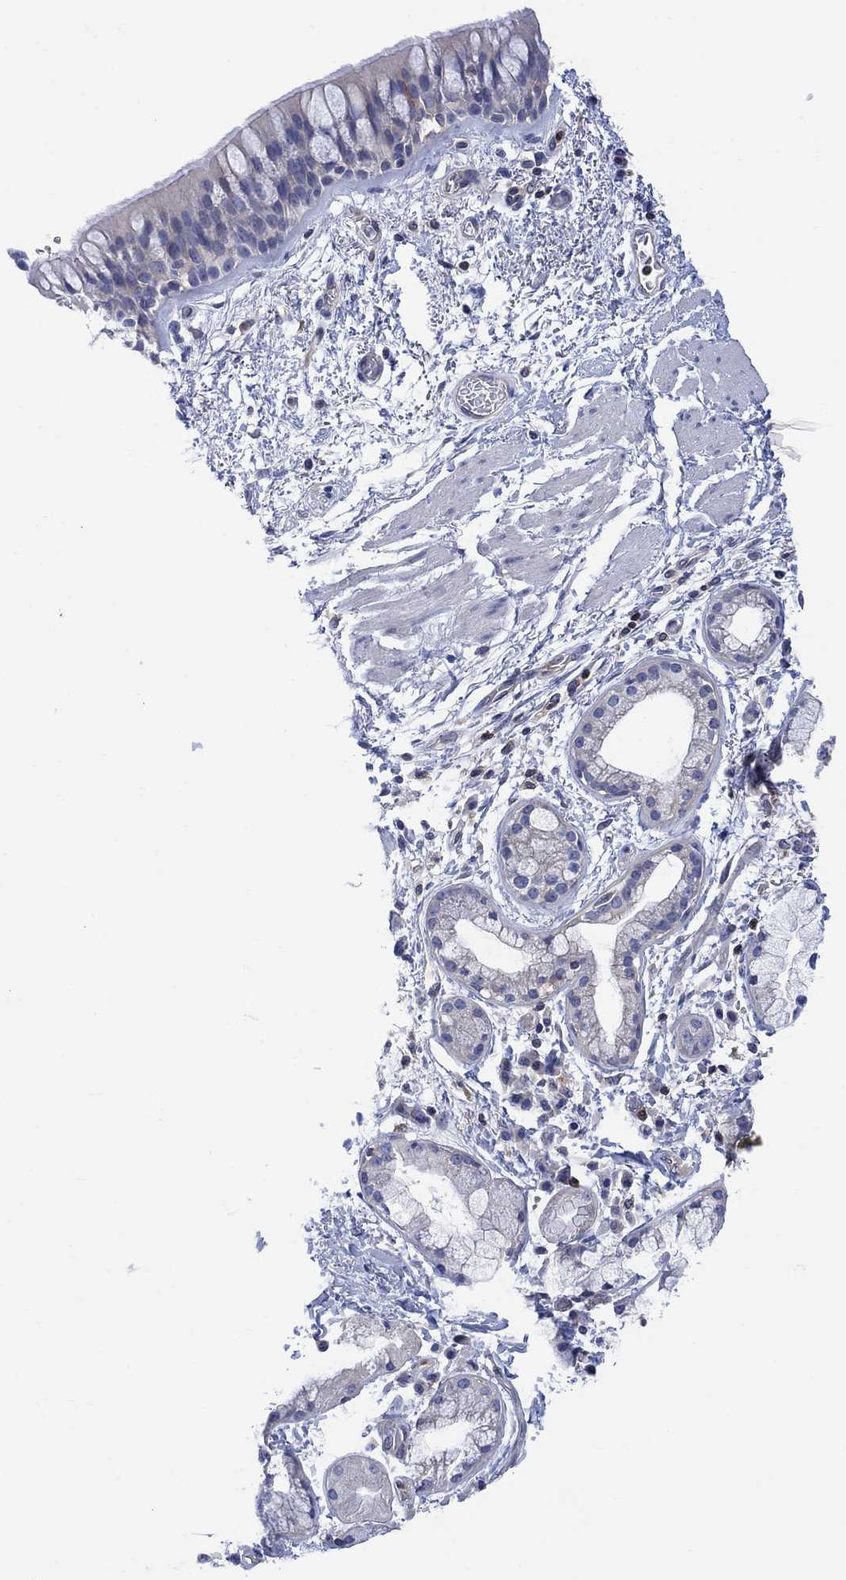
{"staining": {"intensity": "negative", "quantity": "none", "location": "none"}, "tissue": "bronchus", "cell_type": "Respiratory epithelial cells", "image_type": "normal", "snomed": [{"axis": "morphology", "description": "Normal tissue, NOS"}, {"axis": "topography", "description": "Bronchus"}, {"axis": "topography", "description": "Lung"}], "caption": "High magnification brightfield microscopy of benign bronchus stained with DAB (3,3'-diaminobenzidine) (brown) and counterstained with hematoxylin (blue): respiratory epithelial cells show no significant expression.", "gene": "GBP5", "patient": {"sex": "female", "age": 57}}